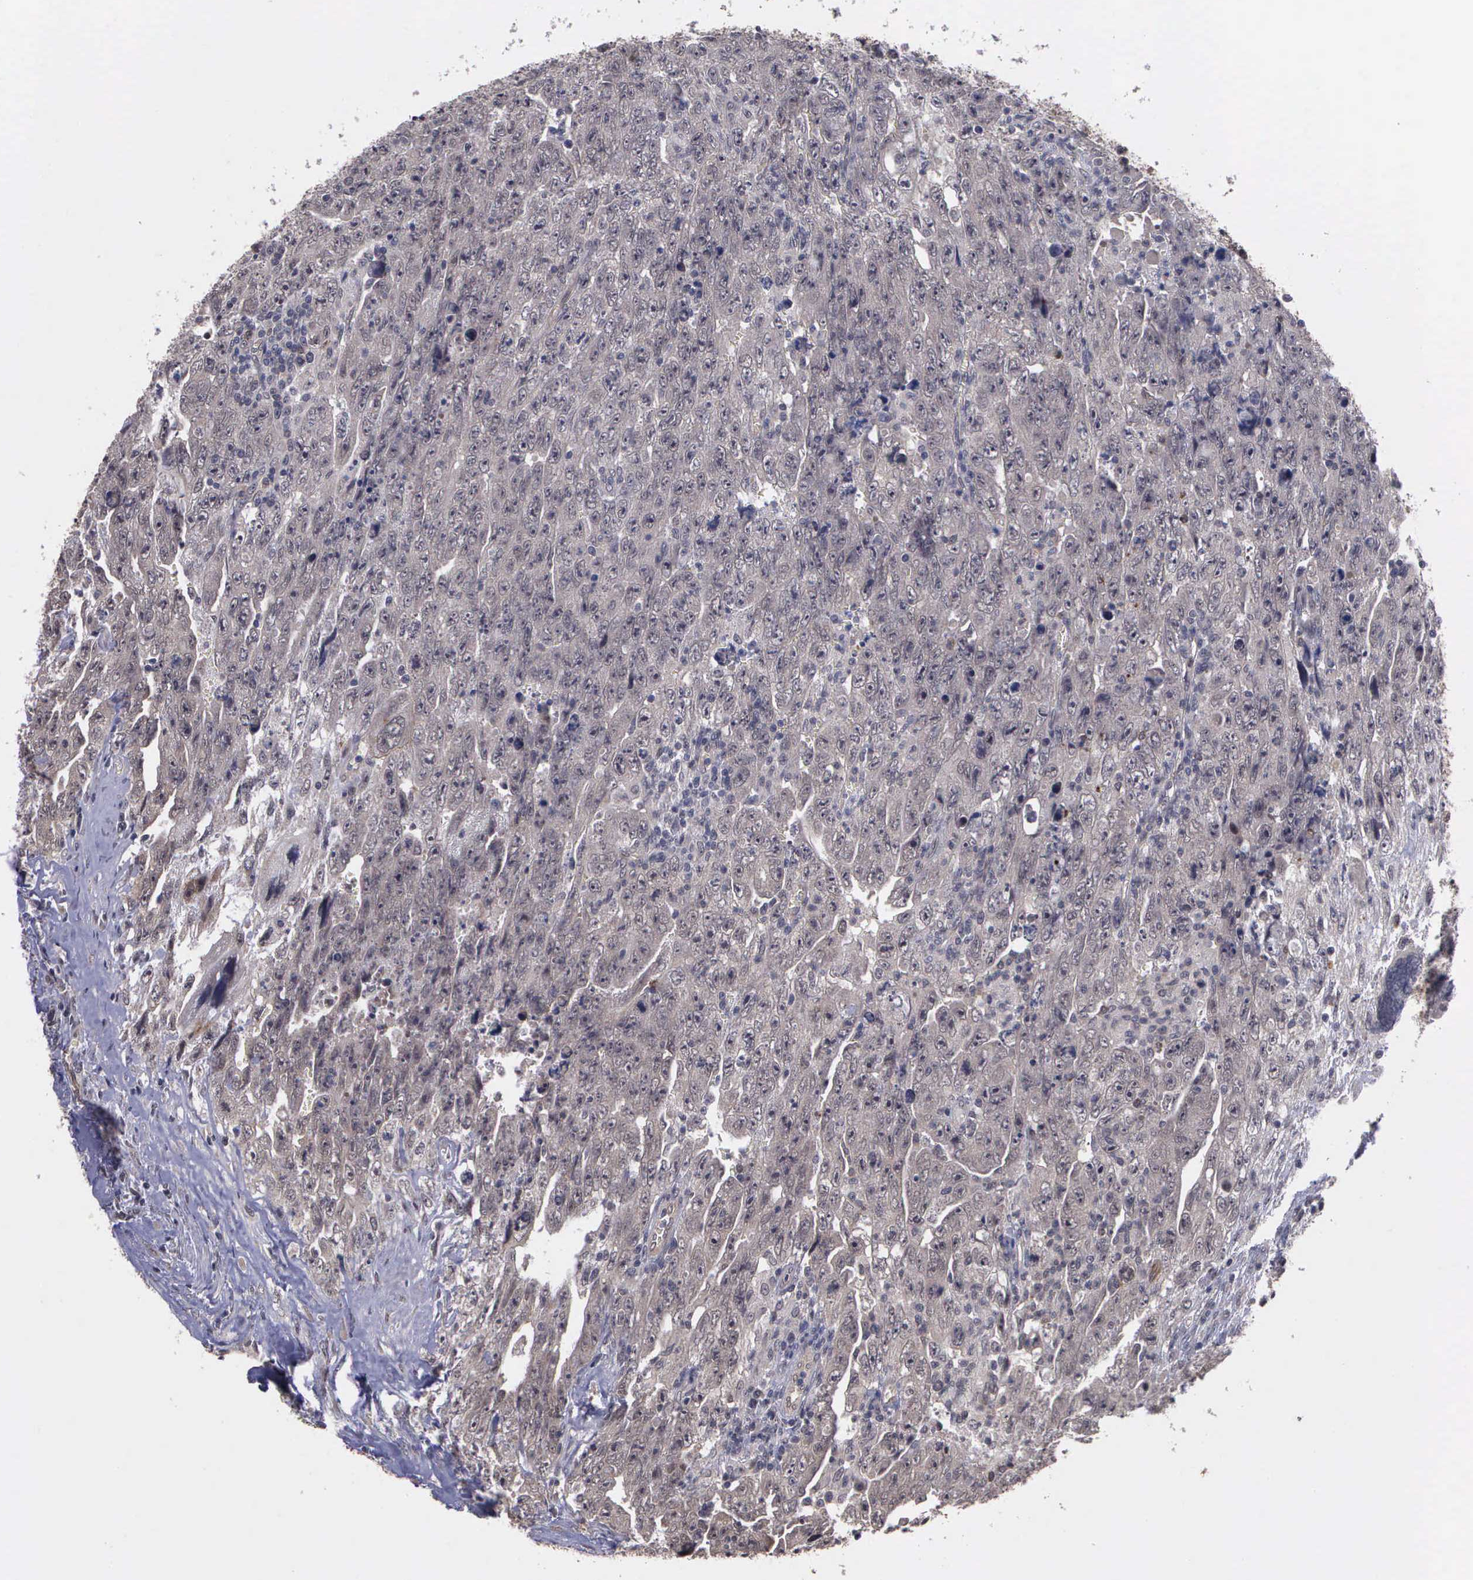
{"staining": {"intensity": "negative", "quantity": "none", "location": "none"}, "tissue": "testis cancer", "cell_type": "Tumor cells", "image_type": "cancer", "snomed": [{"axis": "morphology", "description": "Carcinoma, Embryonal, NOS"}, {"axis": "topography", "description": "Testis"}], "caption": "Protein analysis of testis cancer reveals no significant staining in tumor cells. The staining is performed using DAB (3,3'-diaminobenzidine) brown chromogen with nuclei counter-stained in using hematoxylin.", "gene": "MAP3K9", "patient": {"sex": "male", "age": 28}}